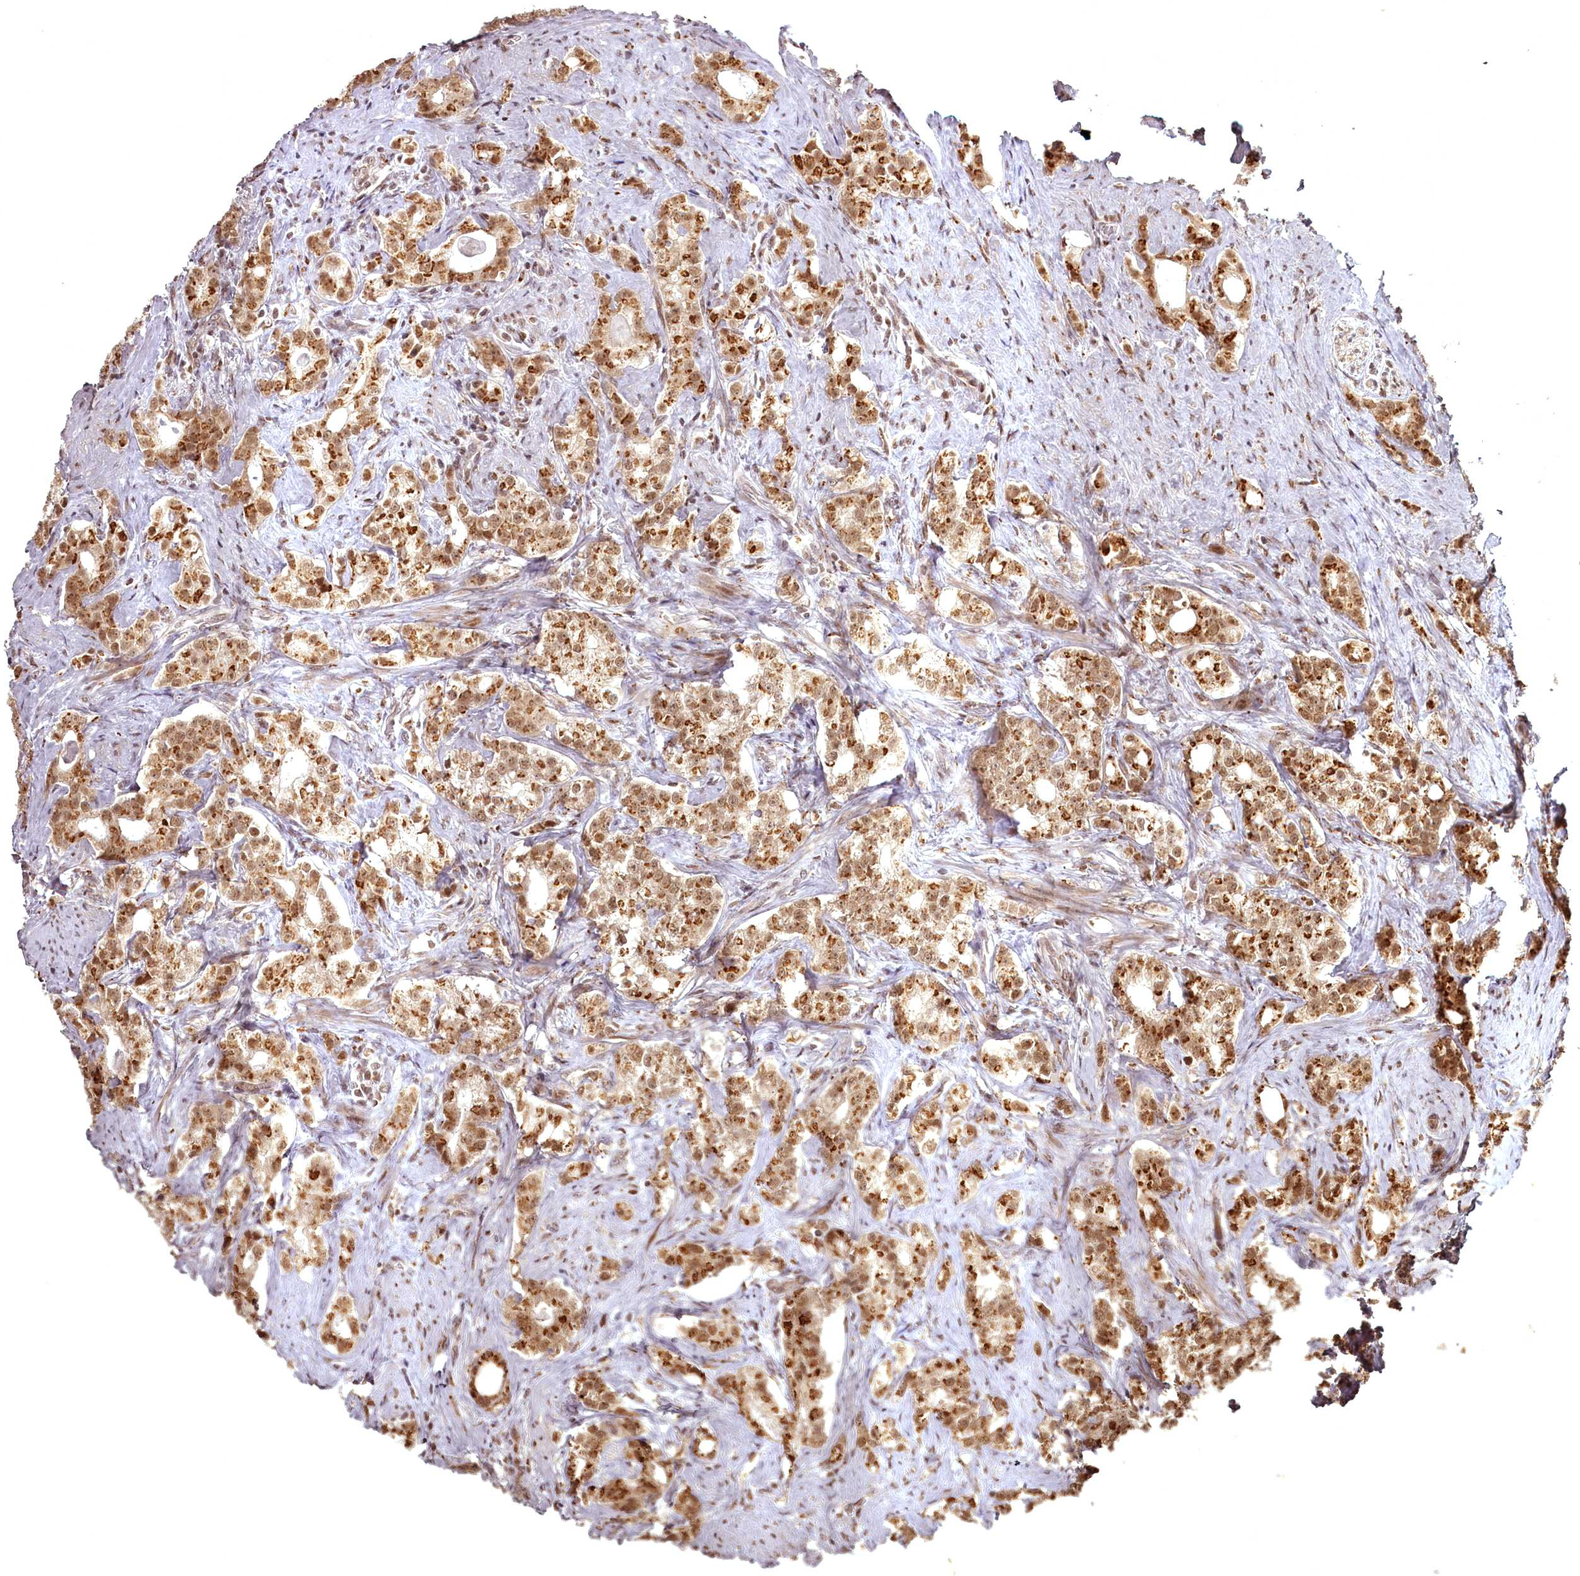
{"staining": {"intensity": "moderate", "quantity": ">75%", "location": "cytoplasmic/membranous,nuclear"}, "tissue": "prostate cancer", "cell_type": "Tumor cells", "image_type": "cancer", "snomed": [{"axis": "morphology", "description": "Adenocarcinoma, Low grade"}, {"axis": "topography", "description": "Prostate"}], "caption": "Prostate cancer (adenocarcinoma (low-grade)) stained with immunohistochemistry (IHC) displays moderate cytoplasmic/membranous and nuclear expression in about >75% of tumor cells.", "gene": "CEP83", "patient": {"sex": "male", "age": 71}}